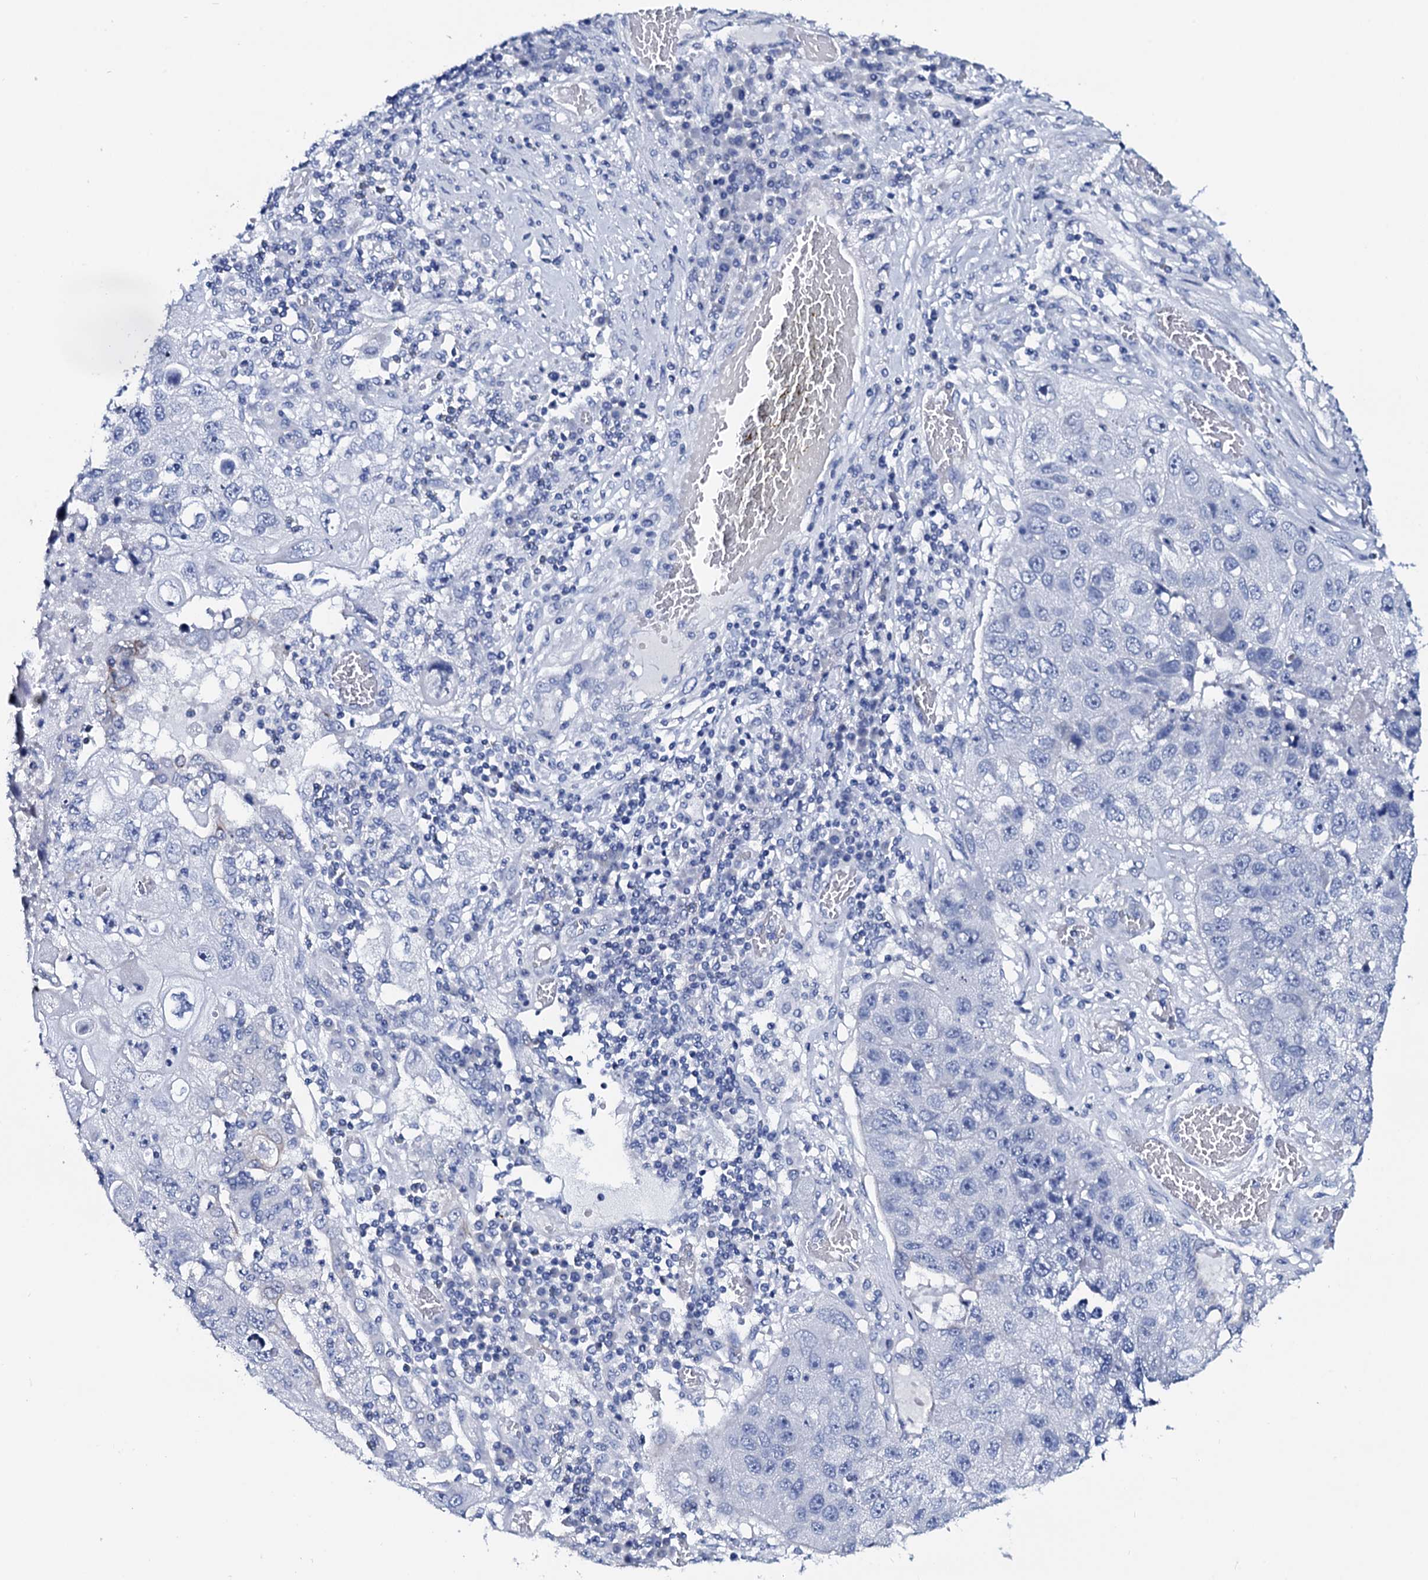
{"staining": {"intensity": "negative", "quantity": "none", "location": "none"}, "tissue": "lung cancer", "cell_type": "Tumor cells", "image_type": "cancer", "snomed": [{"axis": "morphology", "description": "Squamous cell carcinoma, NOS"}, {"axis": "topography", "description": "Lung"}], "caption": "IHC of human lung cancer displays no expression in tumor cells.", "gene": "GYS2", "patient": {"sex": "male", "age": 61}}